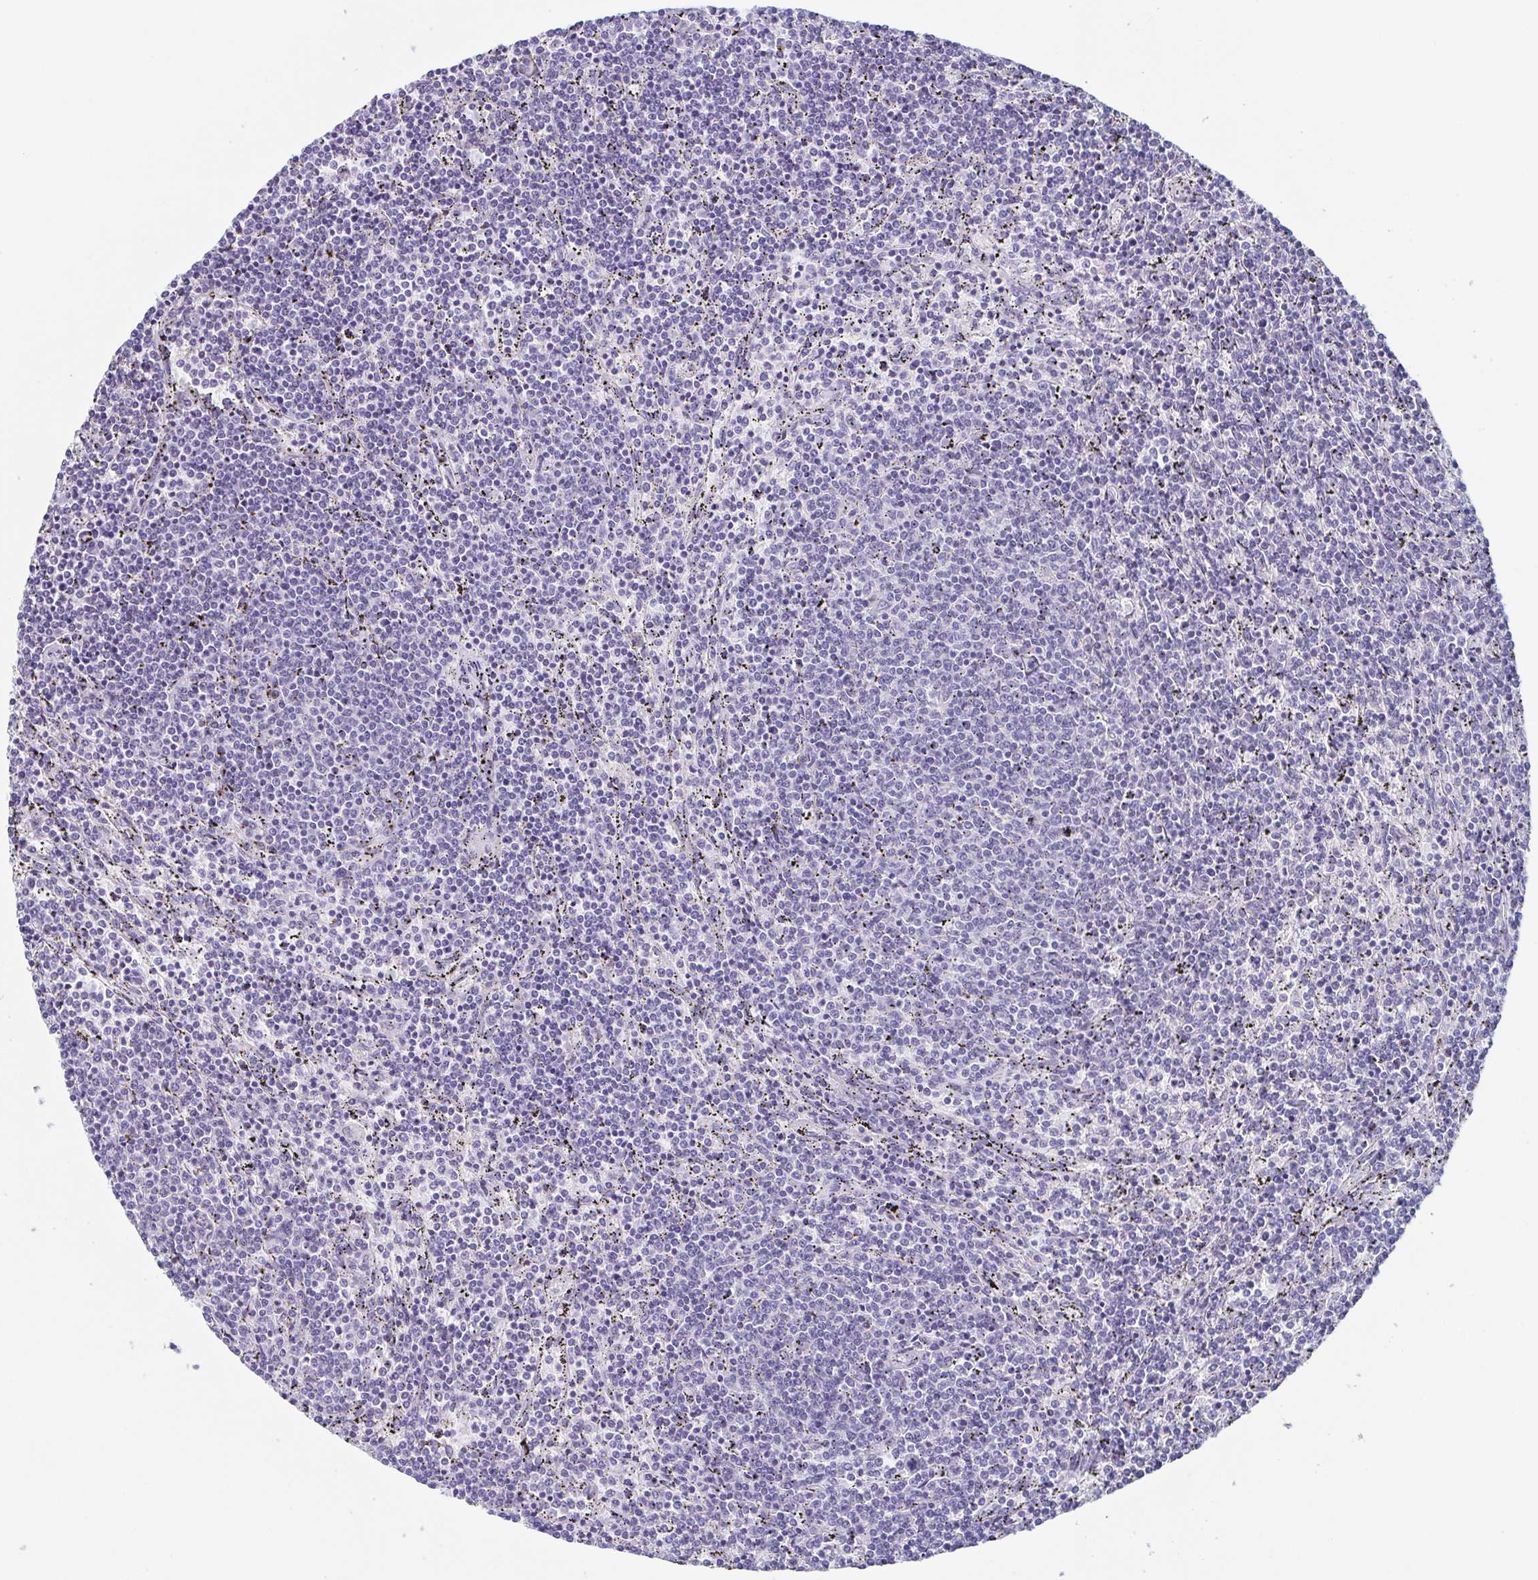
{"staining": {"intensity": "negative", "quantity": "none", "location": "none"}, "tissue": "lymphoma", "cell_type": "Tumor cells", "image_type": "cancer", "snomed": [{"axis": "morphology", "description": "Malignant lymphoma, non-Hodgkin's type, Low grade"}, {"axis": "topography", "description": "Spleen"}], "caption": "Immunohistochemistry of human lymphoma demonstrates no staining in tumor cells.", "gene": "TAGLN3", "patient": {"sex": "female", "age": 50}}